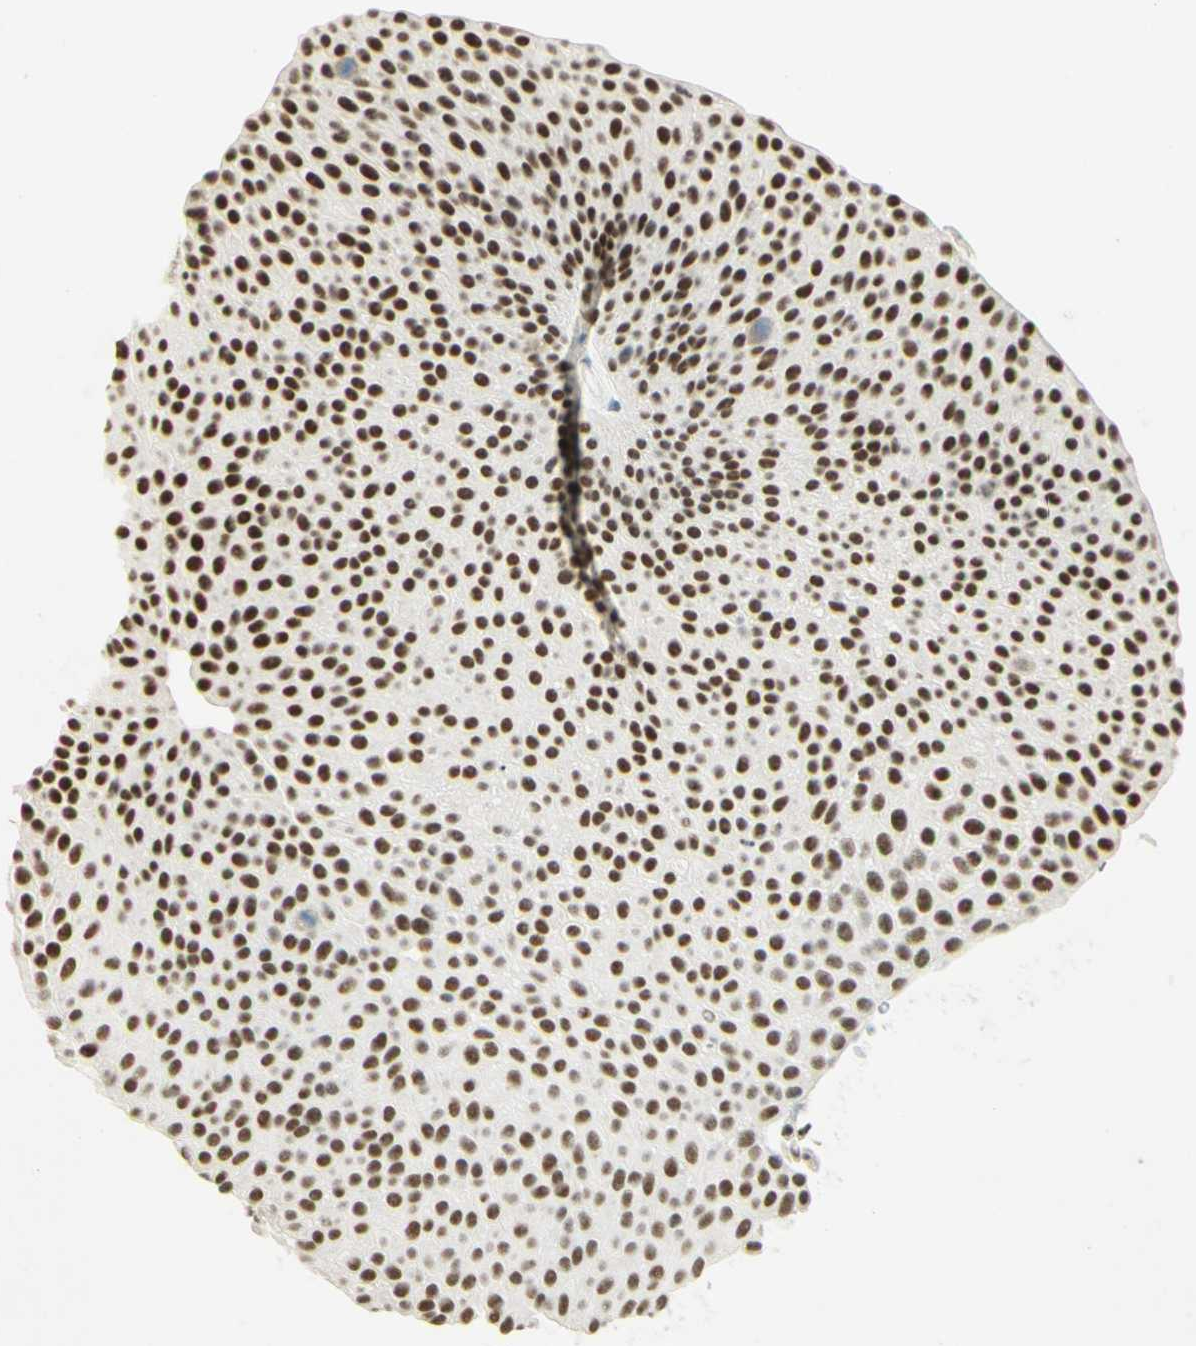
{"staining": {"intensity": "strong", "quantity": "25%-75%", "location": "nuclear"}, "tissue": "urothelial cancer", "cell_type": "Tumor cells", "image_type": "cancer", "snomed": [{"axis": "morphology", "description": "Urothelial carcinoma, Low grade"}, {"axis": "topography", "description": "Urinary bladder"}], "caption": "Low-grade urothelial carcinoma tissue demonstrates strong nuclear positivity in approximately 25%-75% of tumor cells, visualized by immunohistochemistry. Using DAB (brown) and hematoxylin (blue) stains, captured at high magnification using brightfield microscopy.", "gene": "PMS2", "patient": {"sex": "female", "age": 60}}